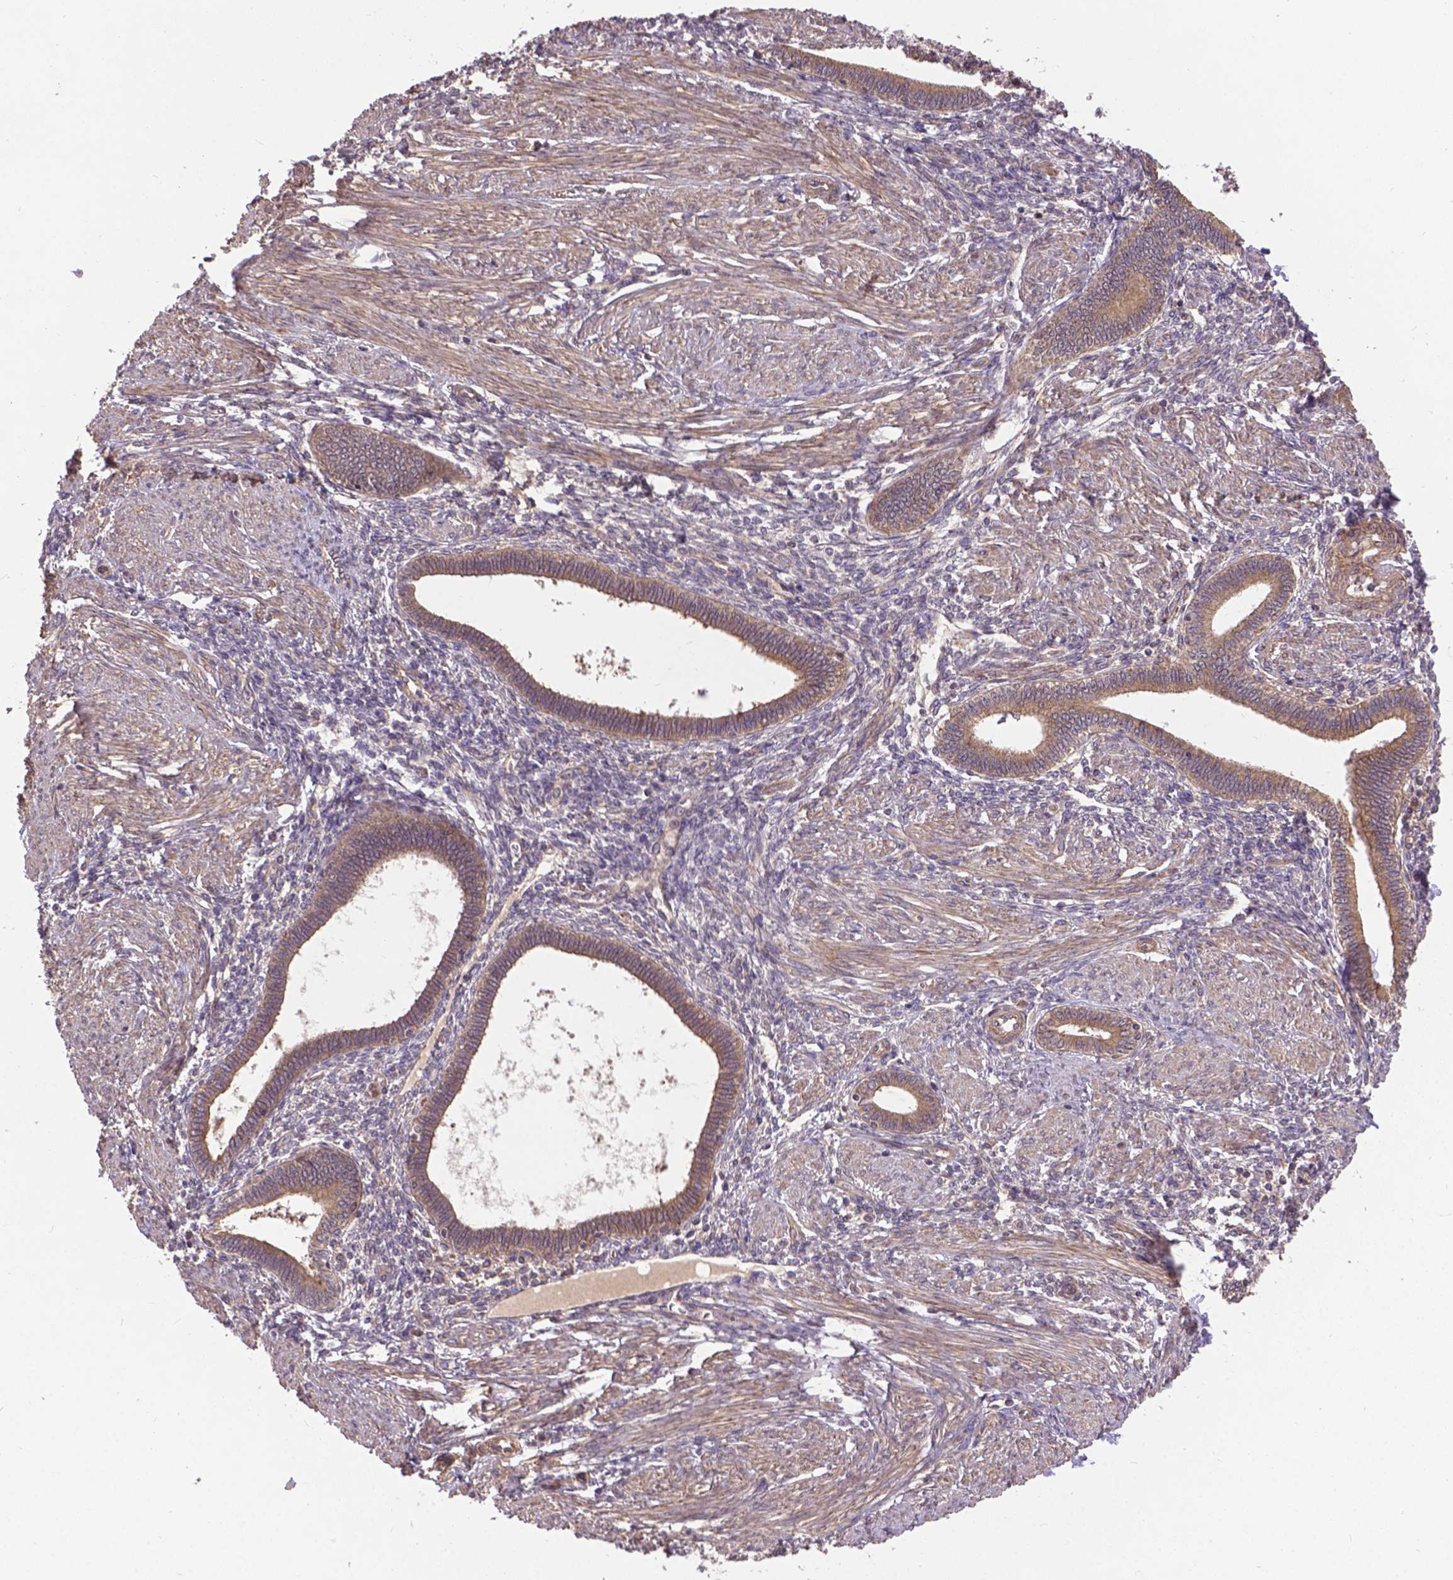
{"staining": {"intensity": "moderate", "quantity": "25%-75%", "location": "cytoplasmic/membranous"}, "tissue": "endometrium", "cell_type": "Cells in endometrial stroma", "image_type": "normal", "snomed": [{"axis": "morphology", "description": "Normal tissue, NOS"}, {"axis": "topography", "description": "Endometrium"}], "caption": "Immunohistochemistry histopathology image of benign endometrium: endometrium stained using immunohistochemistry (IHC) demonstrates medium levels of moderate protein expression localized specifically in the cytoplasmic/membranous of cells in endometrial stroma, appearing as a cytoplasmic/membranous brown color.", "gene": "ZNF616", "patient": {"sex": "female", "age": 42}}